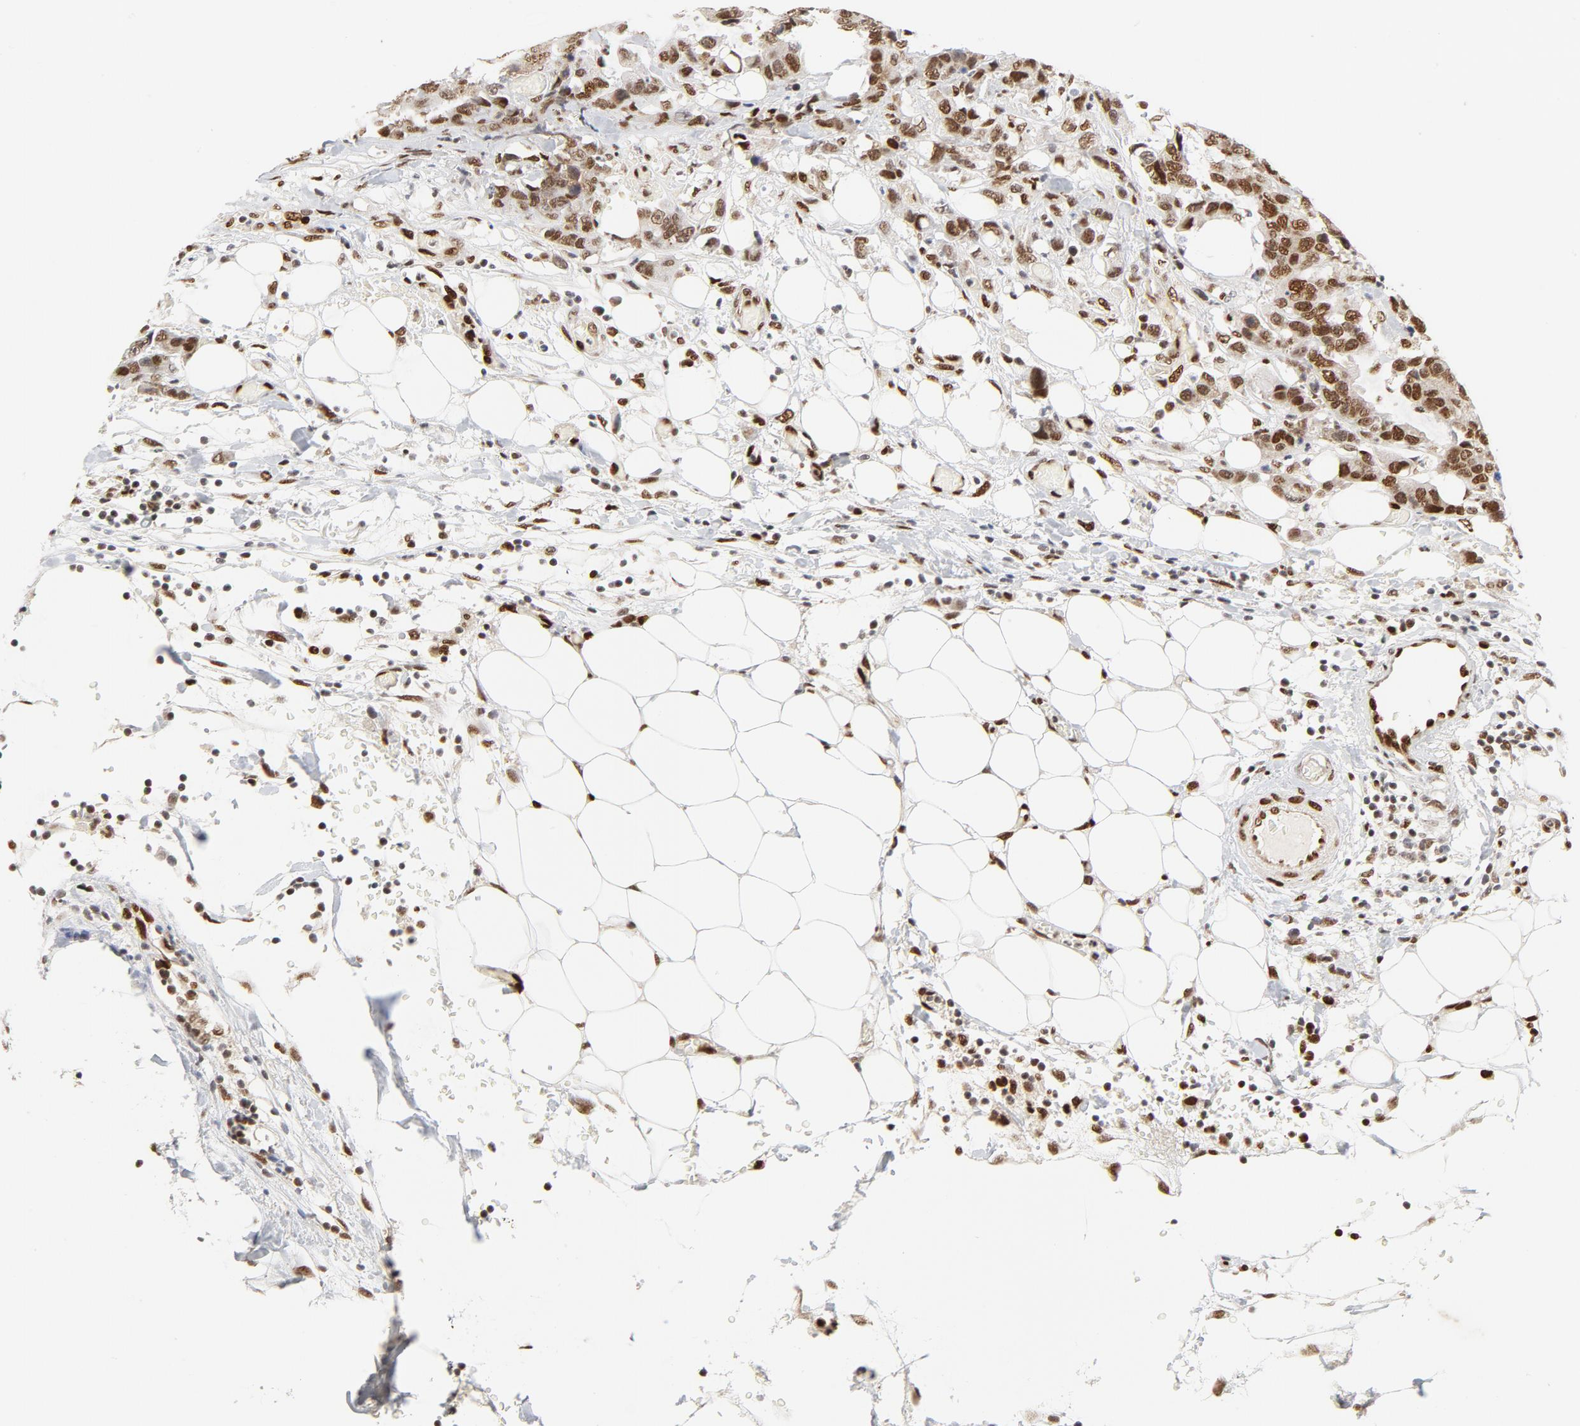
{"staining": {"intensity": "moderate", "quantity": ">75%", "location": "nuclear"}, "tissue": "colorectal cancer", "cell_type": "Tumor cells", "image_type": "cancer", "snomed": [{"axis": "morphology", "description": "Adenocarcinoma, NOS"}, {"axis": "topography", "description": "Colon"}], "caption": "The histopathology image exhibits staining of adenocarcinoma (colorectal), revealing moderate nuclear protein positivity (brown color) within tumor cells.", "gene": "MEF2A", "patient": {"sex": "female", "age": 86}}